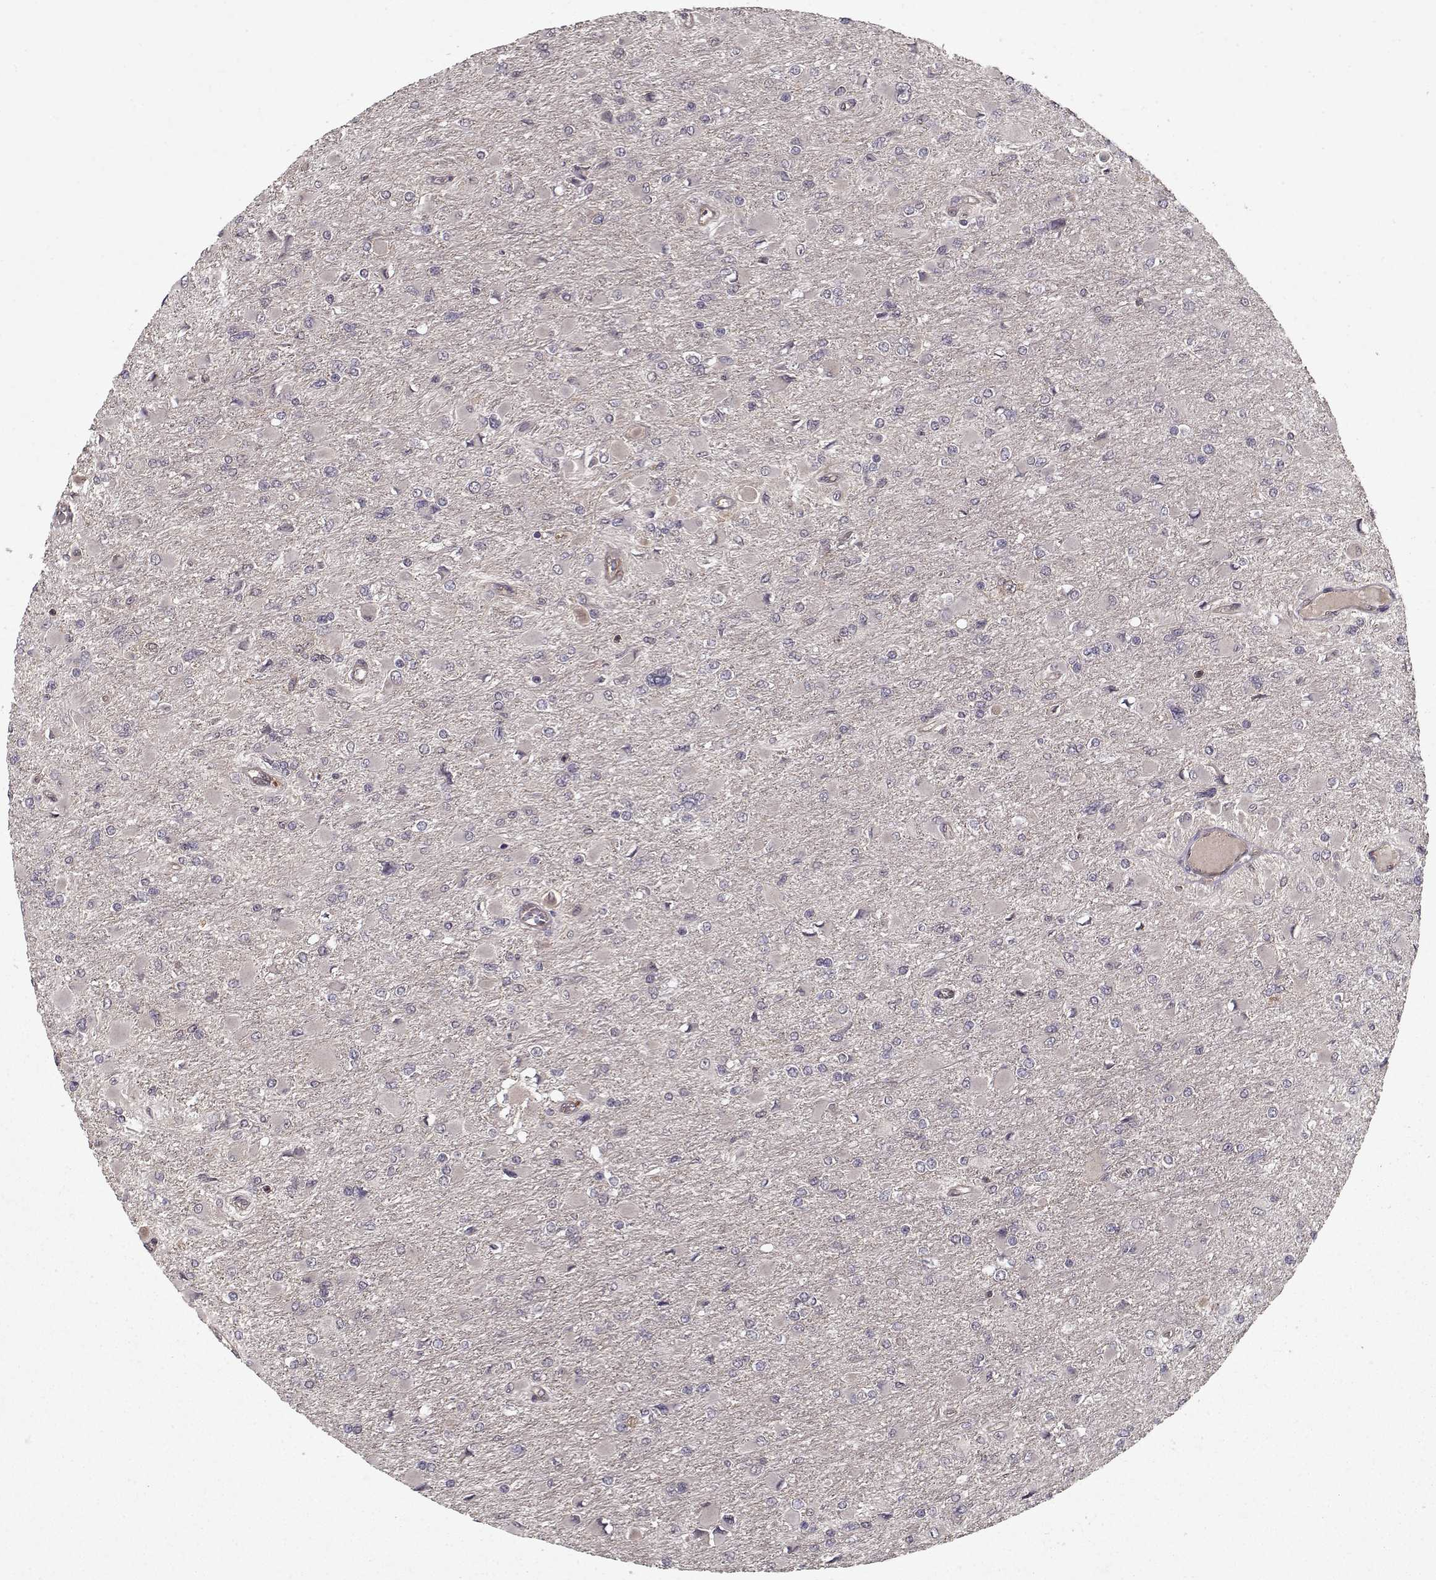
{"staining": {"intensity": "negative", "quantity": "none", "location": "none"}, "tissue": "glioma", "cell_type": "Tumor cells", "image_type": "cancer", "snomed": [{"axis": "morphology", "description": "Glioma, malignant, High grade"}, {"axis": "topography", "description": "Cerebral cortex"}], "caption": "Immunohistochemistry of malignant high-grade glioma displays no positivity in tumor cells.", "gene": "PPP1R12A", "patient": {"sex": "female", "age": 36}}